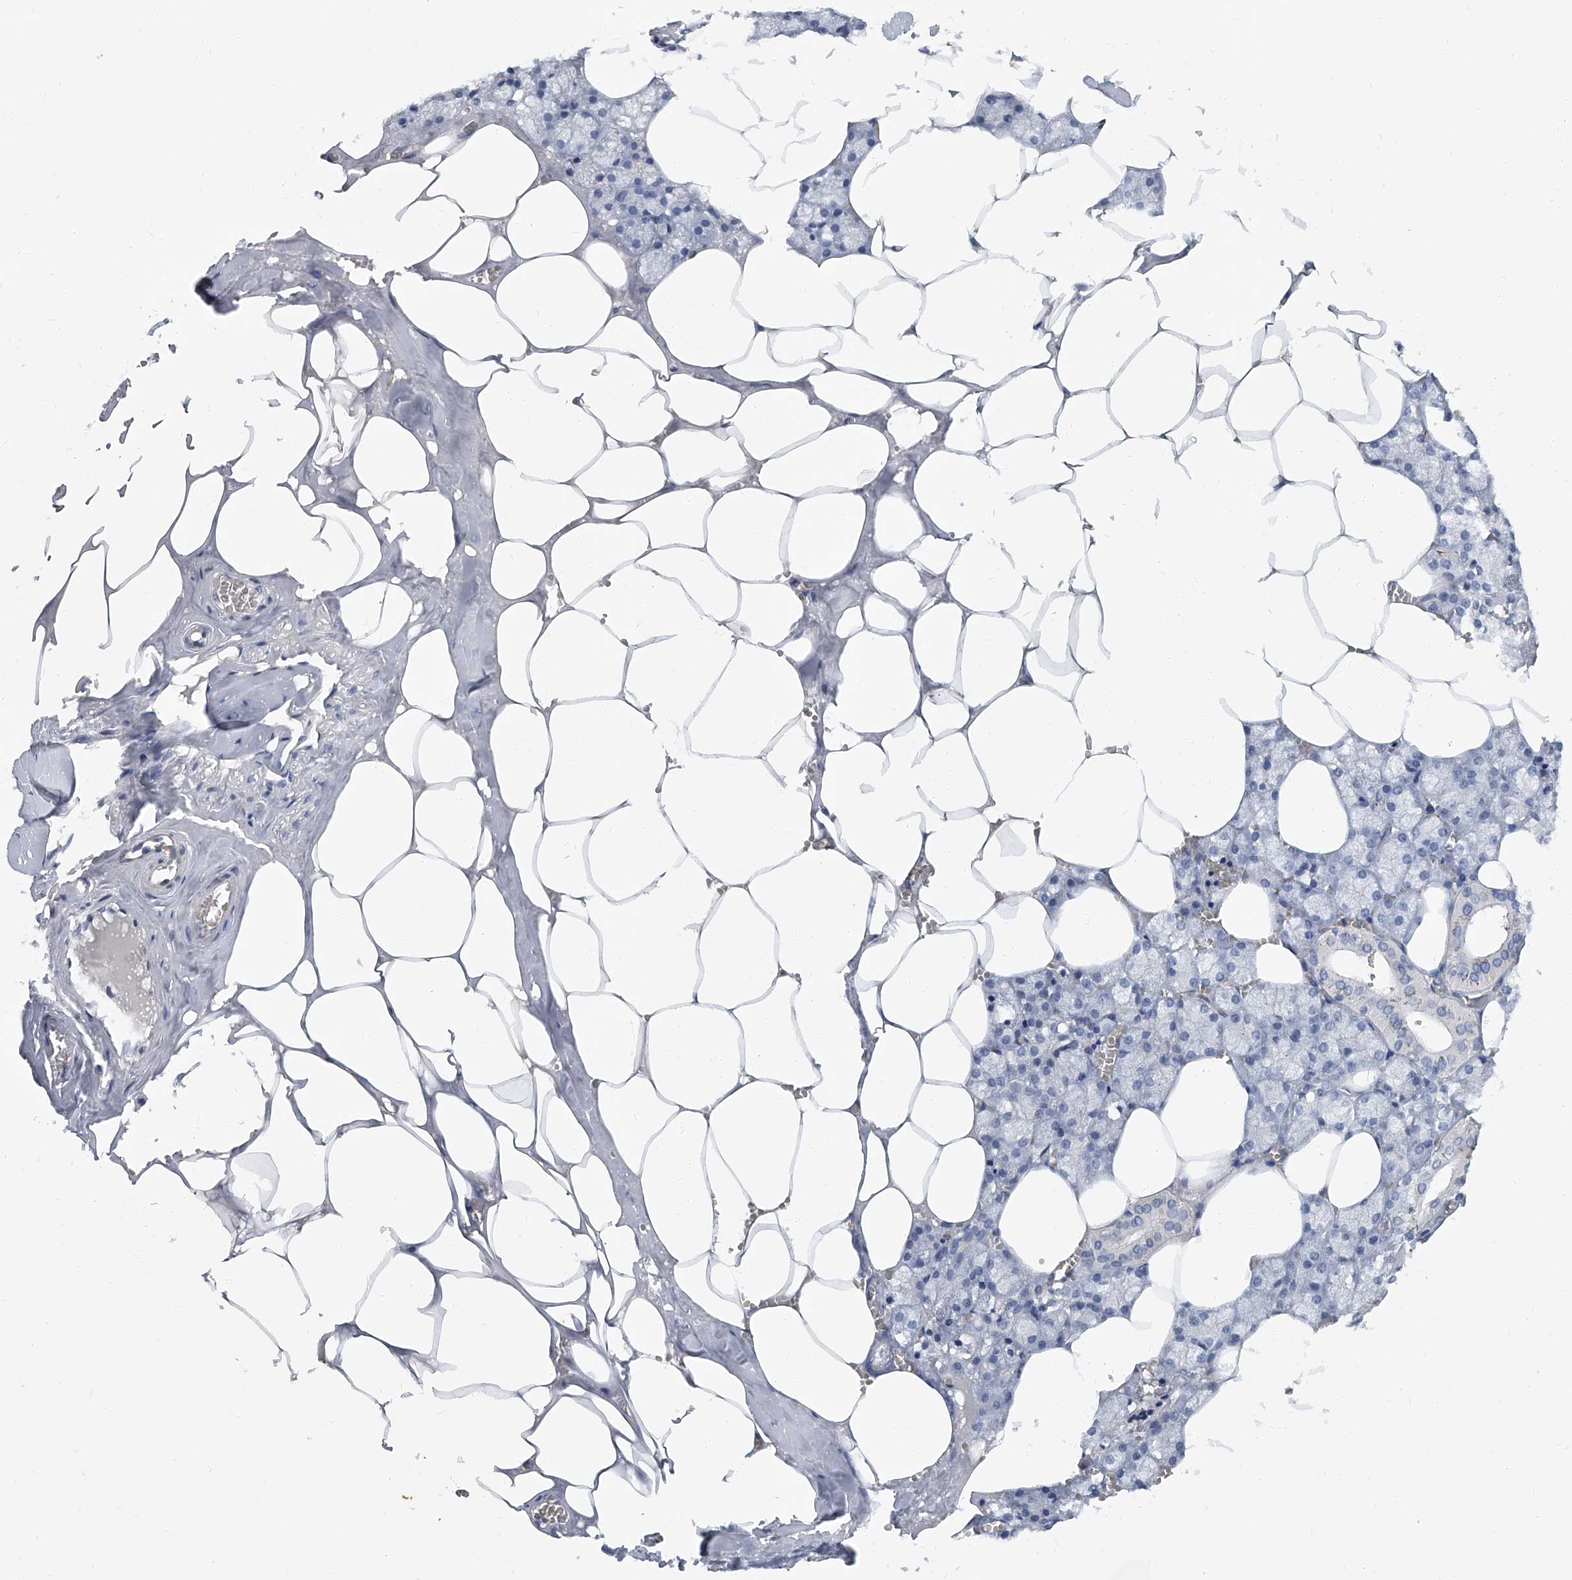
{"staining": {"intensity": "negative", "quantity": "none", "location": "none"}, "tissue": "salivary gland", "cell_type": "Glandular cells", "image_type": "normal", "snomed": [{"axis": "morphology", "description": "Normal tissue, NOS"}, {"axis": "topography", "description": "Salivary gland"}], "caption": "IHC of normal human salivary gland shows no positivity in glandular cells.", "gene": "KIRREL1", "patient": {"sex": "male", "age": 62}}